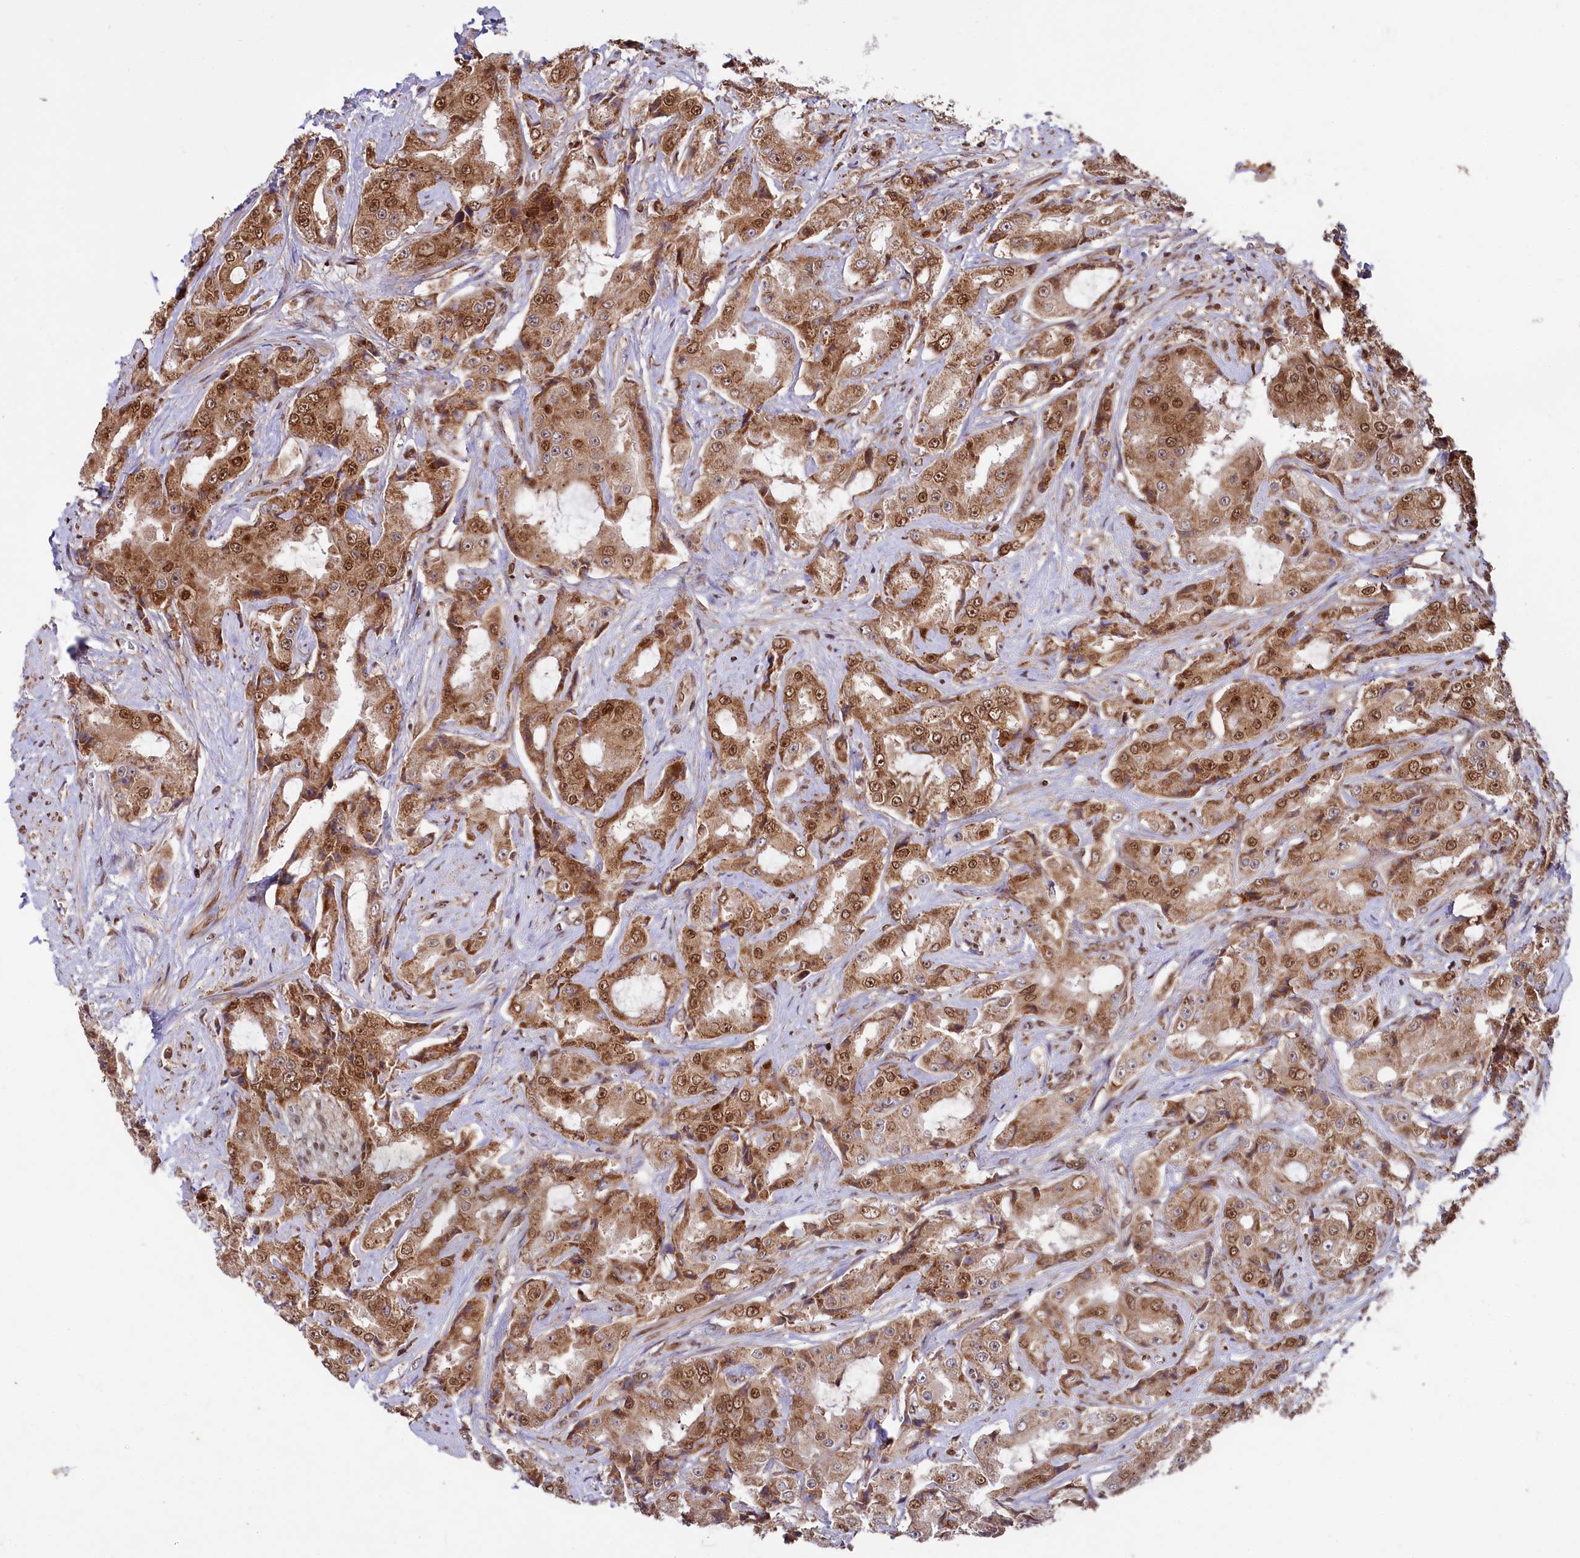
{"staining": {"intensity": "moderate", "quantity": ">75%", "location": "cytoplasmic/membranous,nuclear"}, "tissue": "prostate cancer", "cell_type": "Tumor cells", "image_type": "cancer", "snomed": [{"axis": "morphology", "description": "Adenocarcinoma, High grade"}, {"axis": "topography", "description": "Prostate"}], "caption": "Protein positivity by immunohistochemistry (IHC) exhibits moderate cytoplasmic/membranous and nuclear staining in approximately >75% of tumor cells in prostate cancer (adenocarcinoma (high-grade)).", "gene": "PHC3", "patient": {"sex": "male", "age": 73}}